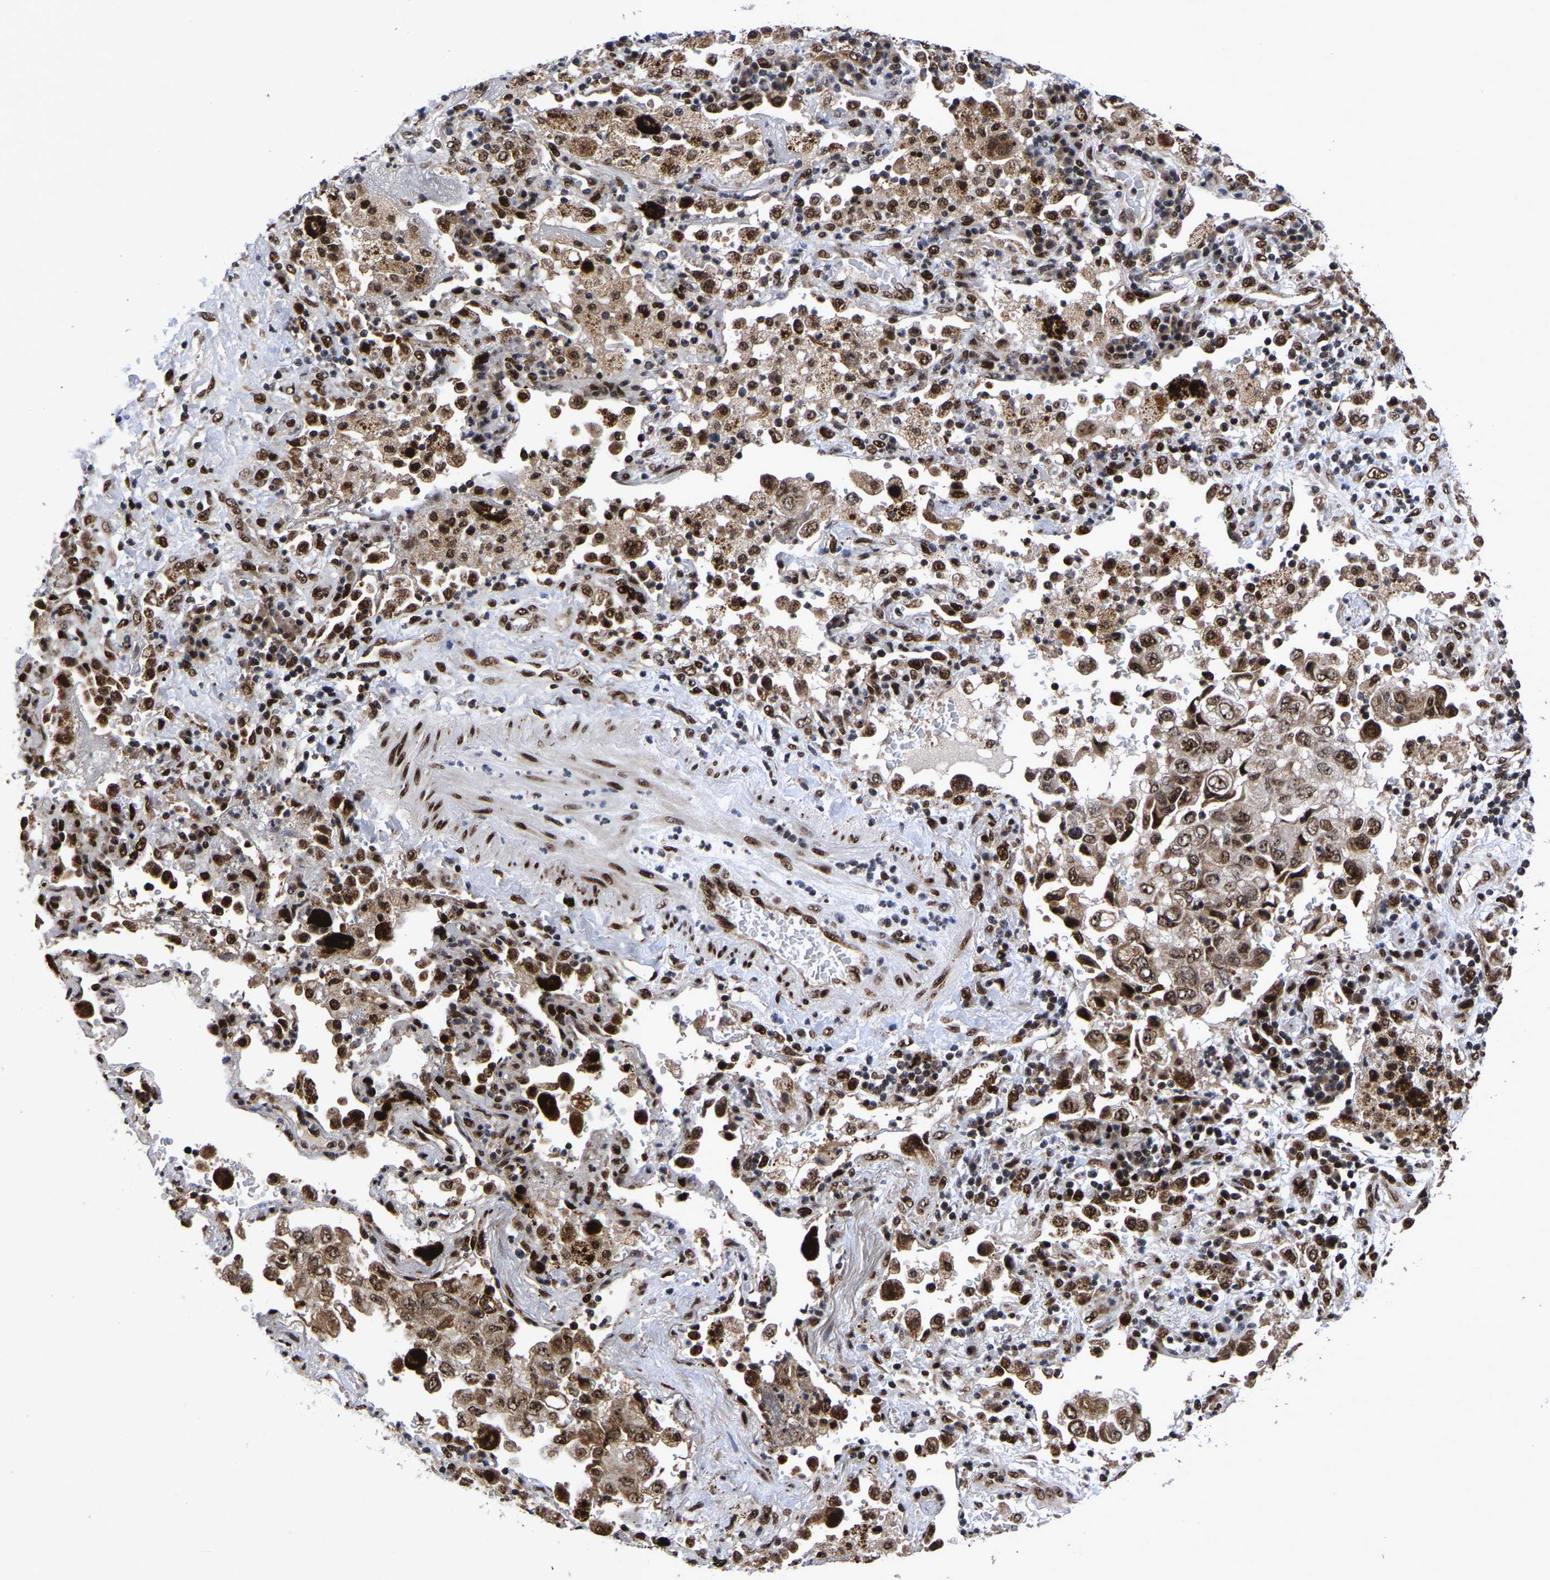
{"staining": {"intensity": "moderate", "quantity": ">75%", "location": "cytoplasmic/membranous,nuclear"}, "tissue": "lung cancer", "cell_type": "Tumor cells", "image_type": "cancer", "snomed": [{"axis": "morphology", "description": "Adenocarcinoma, NOS"}, {"axis": "topography", "description": "Lung"}], "caption": "An immunohistochemistry histopathology image of tumor tissue is shown. Protein staining in brown shows moderate cytoplasmic/membranous and nuclear positivity in lung adenocarcinoma within tumor cells. The protein is shown in brown color, while the nuclei are stained blue.", "gene": "JUNB", "patient": {"sex": "male", "age": 64}}